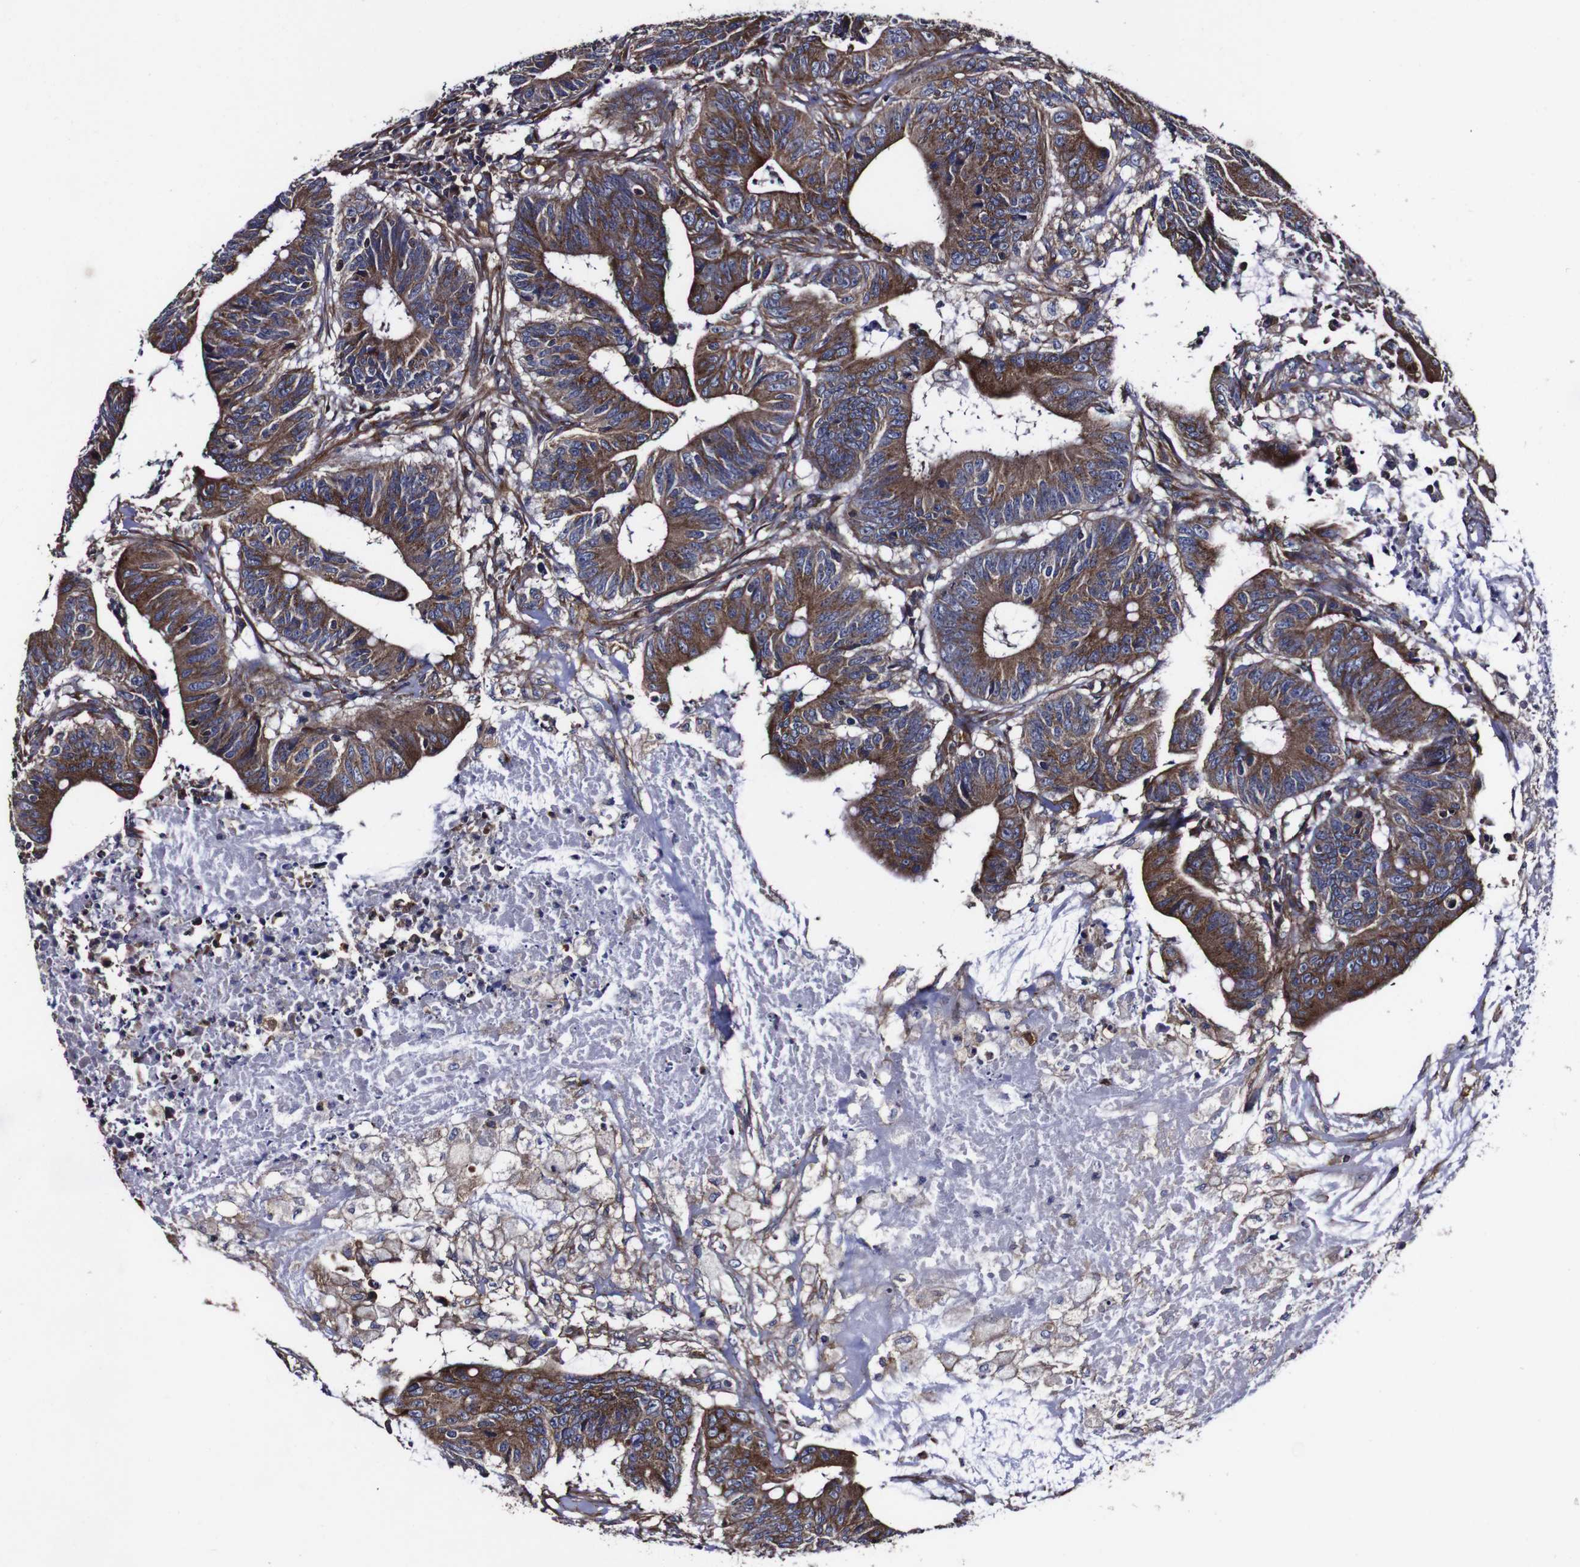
{"staining": {"intensity": "strong", "quantity": ">75%", "location": "cytoplasmic/membranous"}, "tissue": "colorectal cancer", "cell_type": "Tumor cells", "image_type": "cancer", "snomed": [{"axis": "morphology", "description": "Adenocarcinoma, NOS"}, {"axis": "topography", "description": "Colon"}], "caption": "Brown immunohistochemical staining in human colorectal cancer demonstrates strong cytoplasmic/membranous staining in about >75% of tumor cells.", "gene": "CSF1R", "patient": {"sex": "male", "age": 45}}